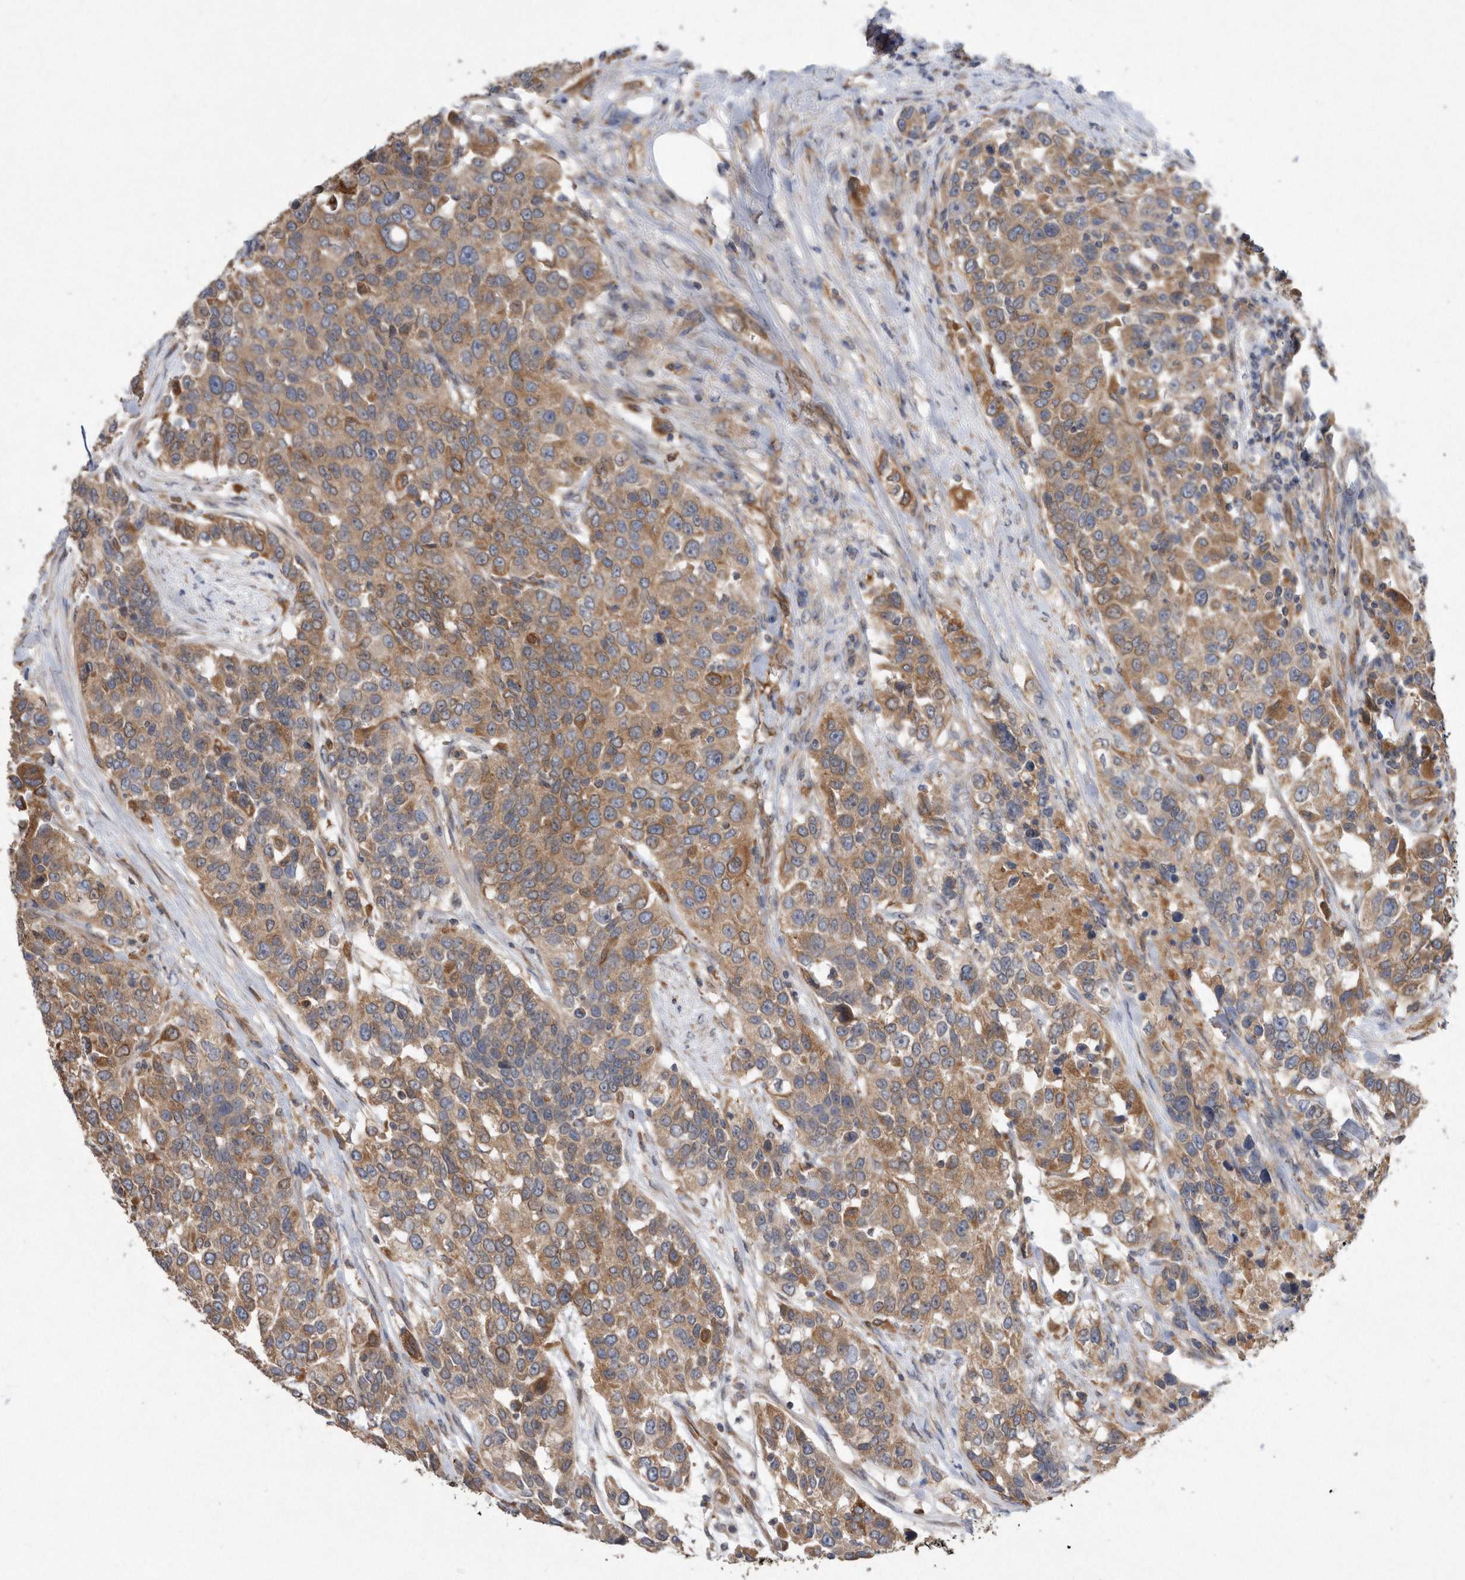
{"staining": {"intensity": "moderate", "quantity": ">75%", "location": "cytoplasmic/membranous"}, "tissue": "urothelial cancer", "cell_type": "Tumor cells", "image_type": "cancer", "snomed": [{"axis": "morphology", "description": "Urothelial carcinoma, High grade"}, {"axis": "topography", "description": "Urinary bladder"}], "caption": "An immunohistochemistry histopathology image of tumor tissue is shown. Protein staining in brown labels moderate cytoplasmic/membranous positivity in high-grade urothelial carcinoma within tumor cells. The protein of interest is stained brown, and the nuclei are stained in blue (DAB IHC with brightfield microscopy, high magnification).", "gene": "PON2", "patient": {"sex": "female", "age": 80}}